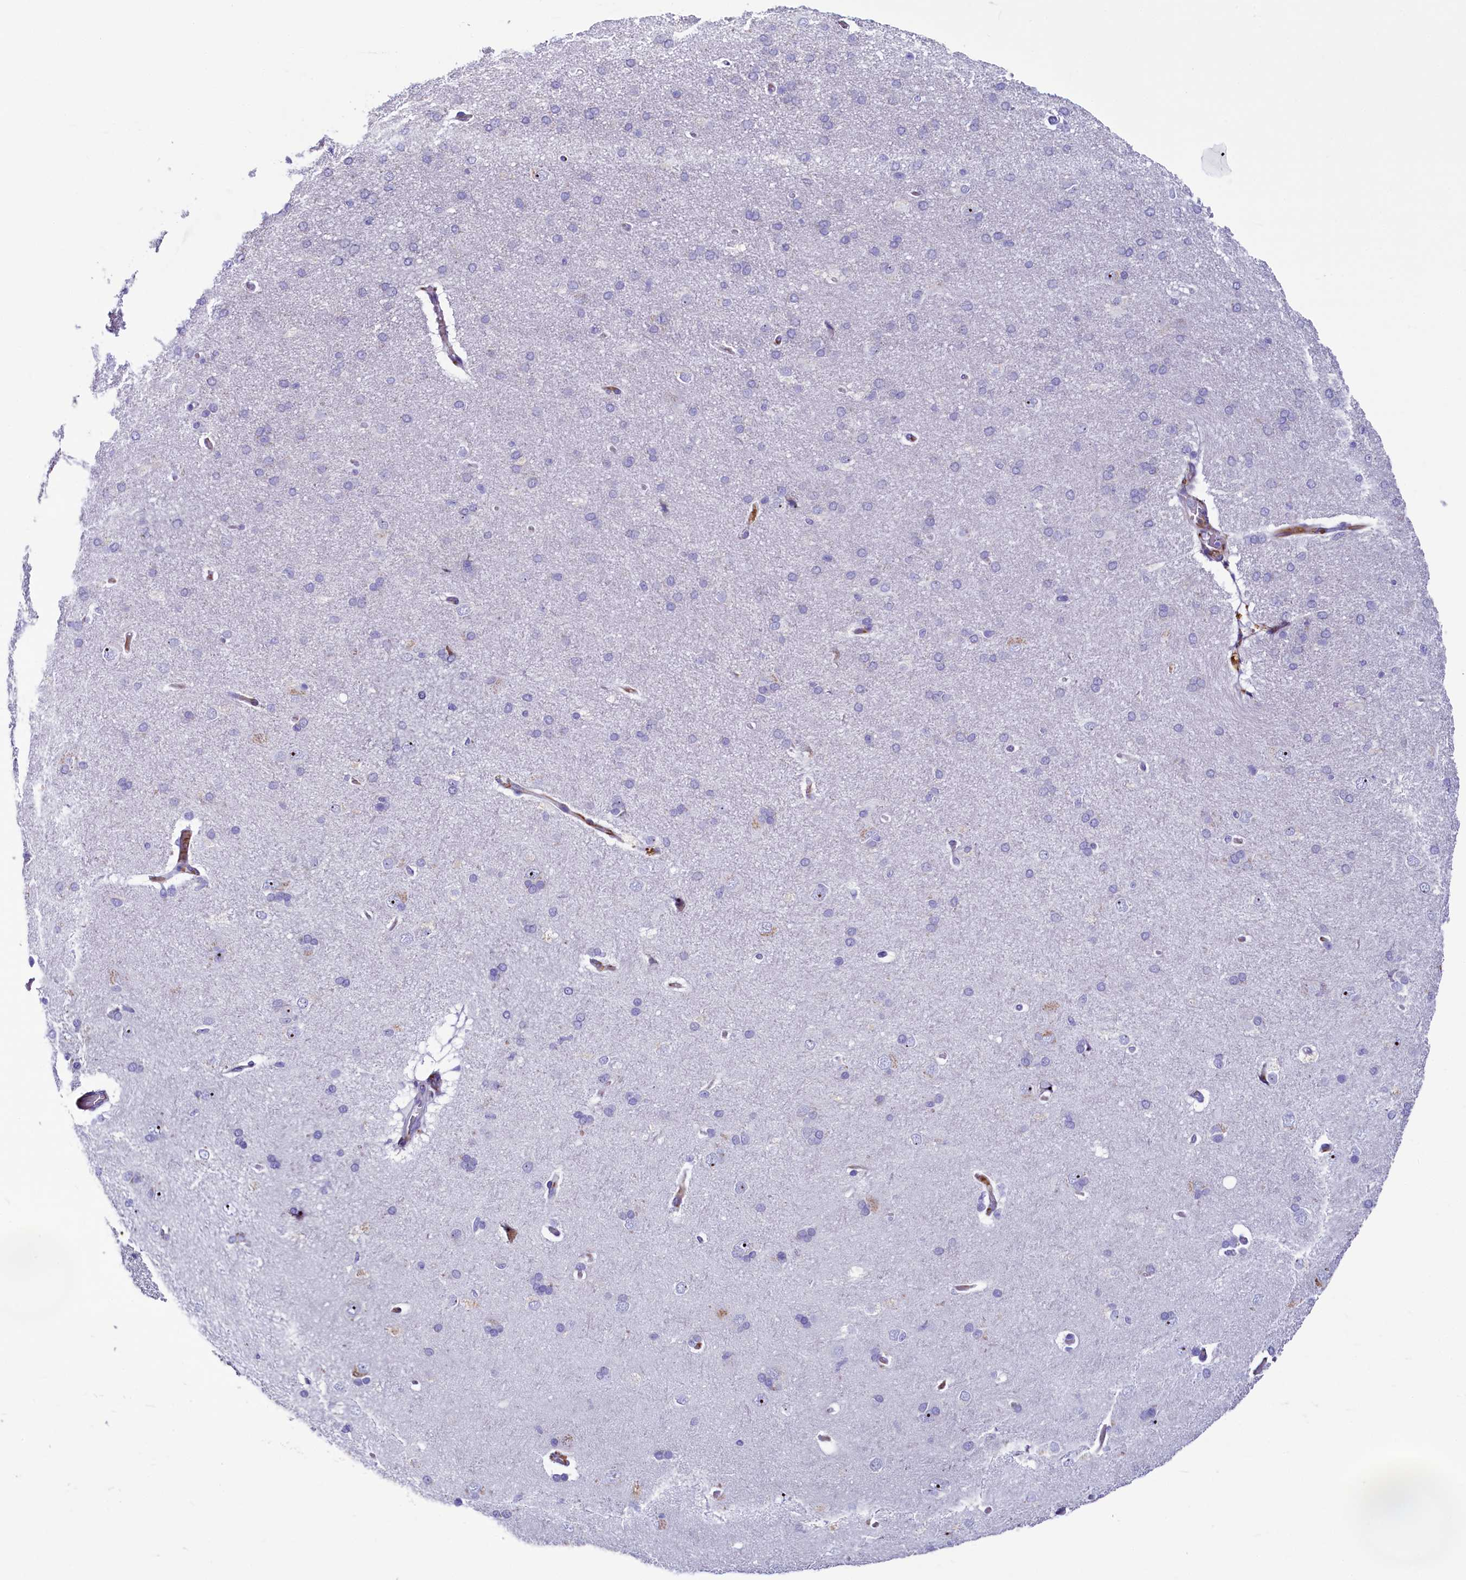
{"staining": {"intensity": "moderate", "quantity": "<25%", "location": "cytoplasmic/membranous"}, "tissue": "cerebral cortex", "cell_type": "Endothelial cells", "image_type": "normal", "snomed": [{"axis": "morphology", "description": "Normal tissue, NOS"}, {"axis": "topography", "description": "Cerebral cortex"}], "caption": "The micrograph demonstrates a brown stain indicating the presence of a protein in the cytoplasmic/membranous of endothelial cells in cerebral cortex.", "gene": "SH3TC2", "patient": {"sex": "male", "age": 62}}